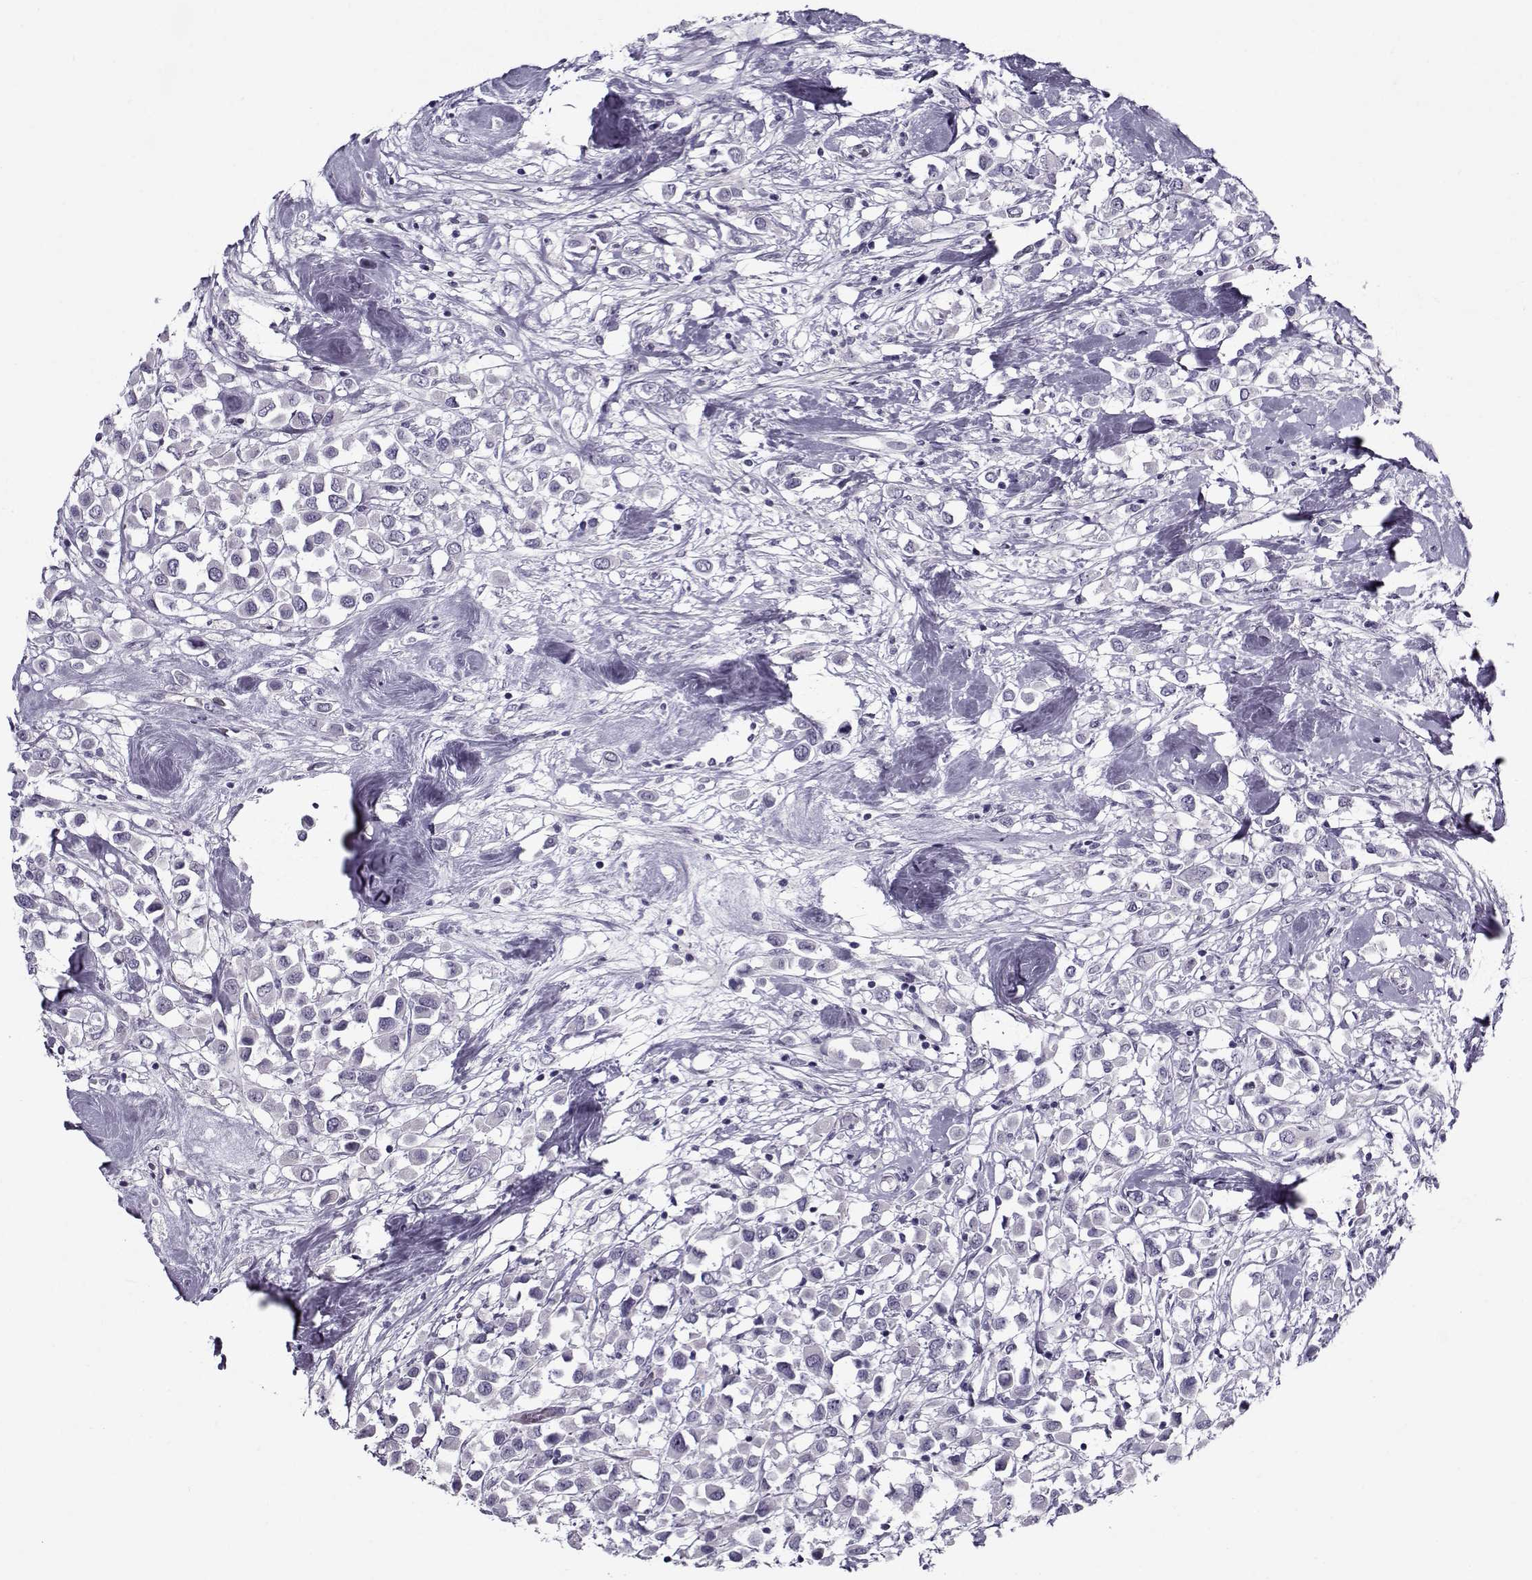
{"staining": {"intensity": "negative", "quantity": "none", "location": "none"}, "tissue": "breast cancer", "cell_type": "Tumor cells", "image_type": "cancer", "snomed": [{"axis": "morphology", "description": "Duct carcinoma"}, {"axis": "topography", "description": "Breast"}], "caption": "The IHC micrograph has no significant positivity in tumor cells of breast cancer (invasive ductal carcinoma) tissue.", "gene": "CIBAR1", "patient": {"sex": "female", "age": 61}}